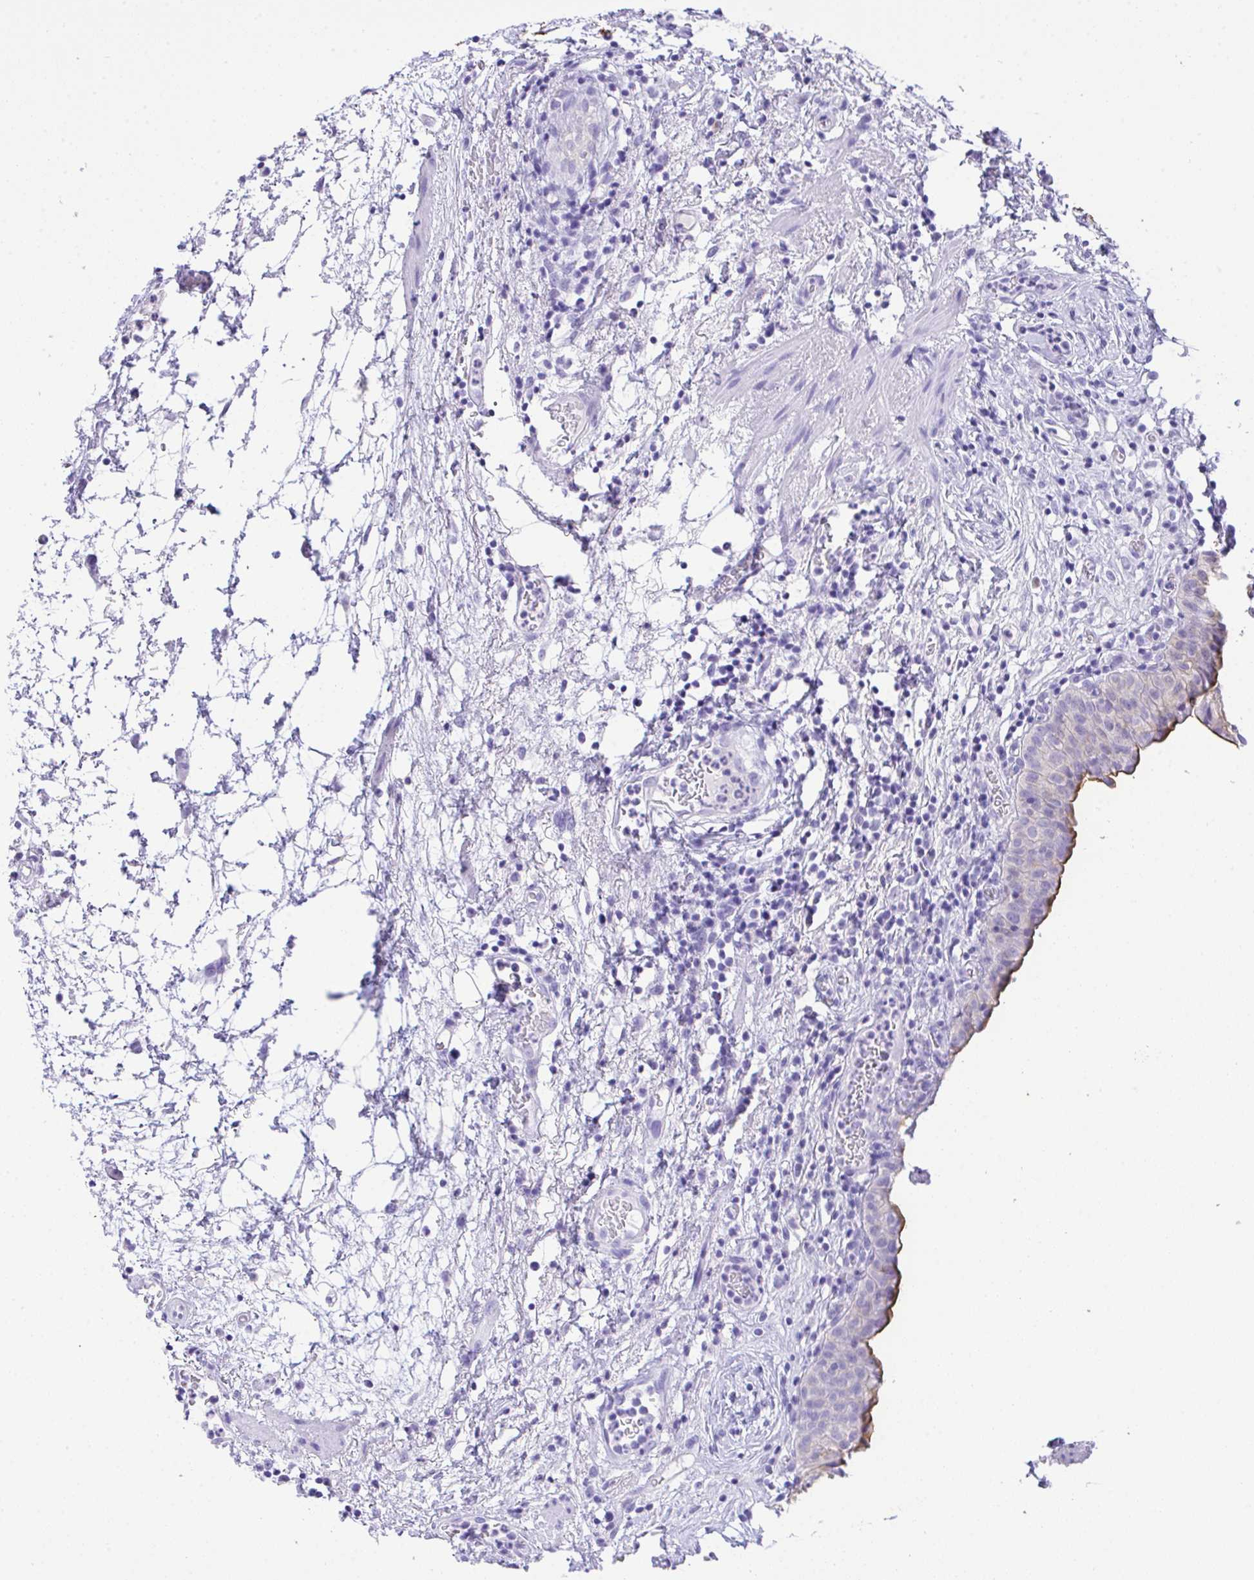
{"staining": {"intensity": "moderate", "quantity": "<25%", "location": "cytoplasmic/membranous"}, "tissue": "urinary bladder", "cell_type": "Urothelial cells", "image_type": "normal", "snomed": [{"axis": "morphology", "description": "Normal tissue, NOS"}, {"axis": "morphology", "description": "Inflammation, NOS"}, {"axis": "topography", "description": "Urinary bladder"}], "caption": "Urinary bladder stained with immunohistochemistry demonstrates moderate cytoplasmic/membranous positivity in about <25% of urothelial cells. The staining was performed using DAB (3,3'-diaminobenzidine) to visualize the protein expression in brown, while the nuclei were stained in blue with hematoxylin (Magnification: 20x).", "gene": "AKR1D1", "patient": {"sex": "male", "age": 57}}